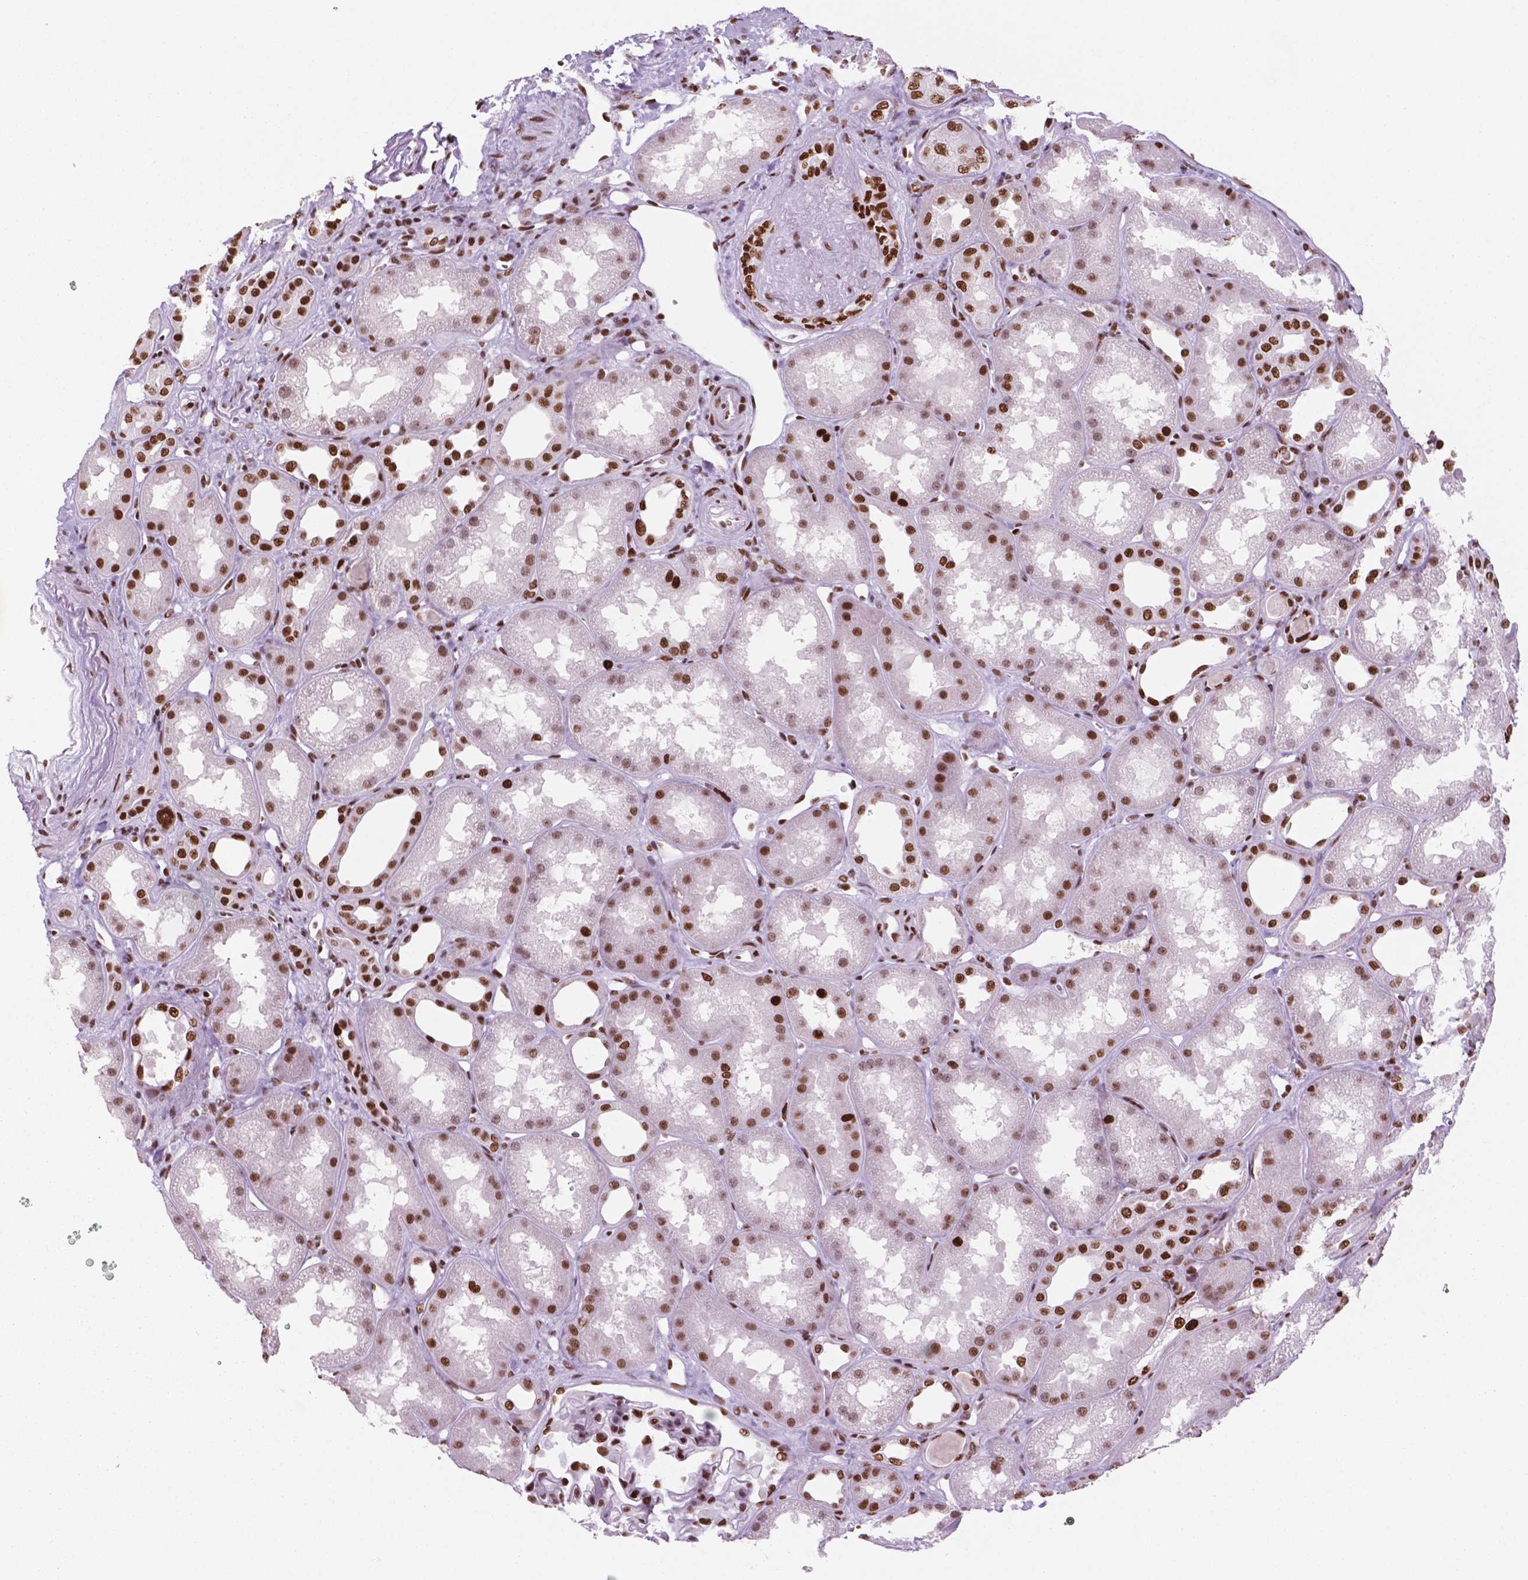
{"staining": {"intensity": "strong", "quantity": "25%-75%", "location": "nuclear"}, "tissue": "kidney", "cell_type": "Cells in glomeruli", "image_type": "normal", "snomed": [{"axis": "morphology", "description": "Normal tissue, NOS"}, {"axis": "topography", "description": "Kidney"}], "caption": "There is high levels of strong nuclear staining in cells in glomeruli of unremarkable kidney, as demonstrated by immunohistochemical staining (brown color).", "gene": "MSH6", "patient": {"sex": "male", "age": 61}}